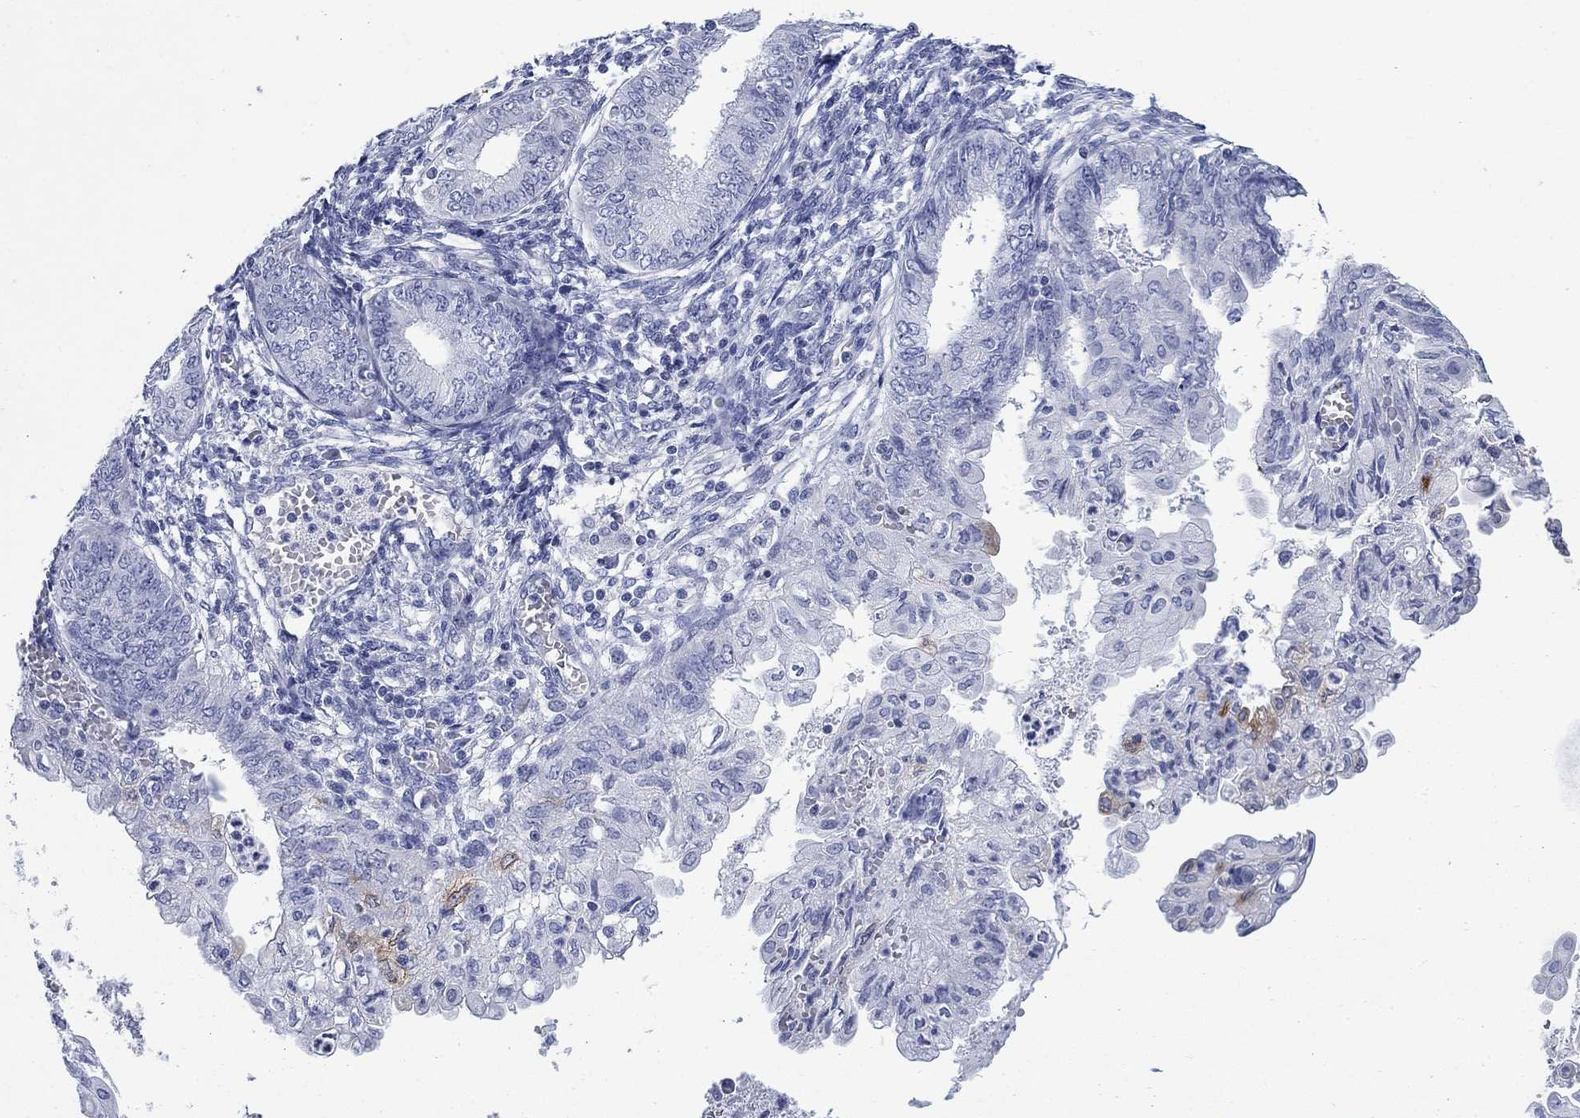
{"staining": {"intensity": "strong", "quantity": "<25%", "location": "cytoplasmic/membranous"}, "tissue": "endometrial cancer", "cell_type": "Tumor cells", "image_type": "cancer", "snomed": [{"axis": "morphology", "description": "Adenocarcinoma, NOS"}, {"axis": "topography", "description": "Endometrium"}], "caption": "A micrograph of endometrial cancer stained for a protein reveals strong cytoplasmic/membranous brown staining in tumor cells.", "gene": "IGF2BP3", "patient": {"sex": "female", "age": 68}}